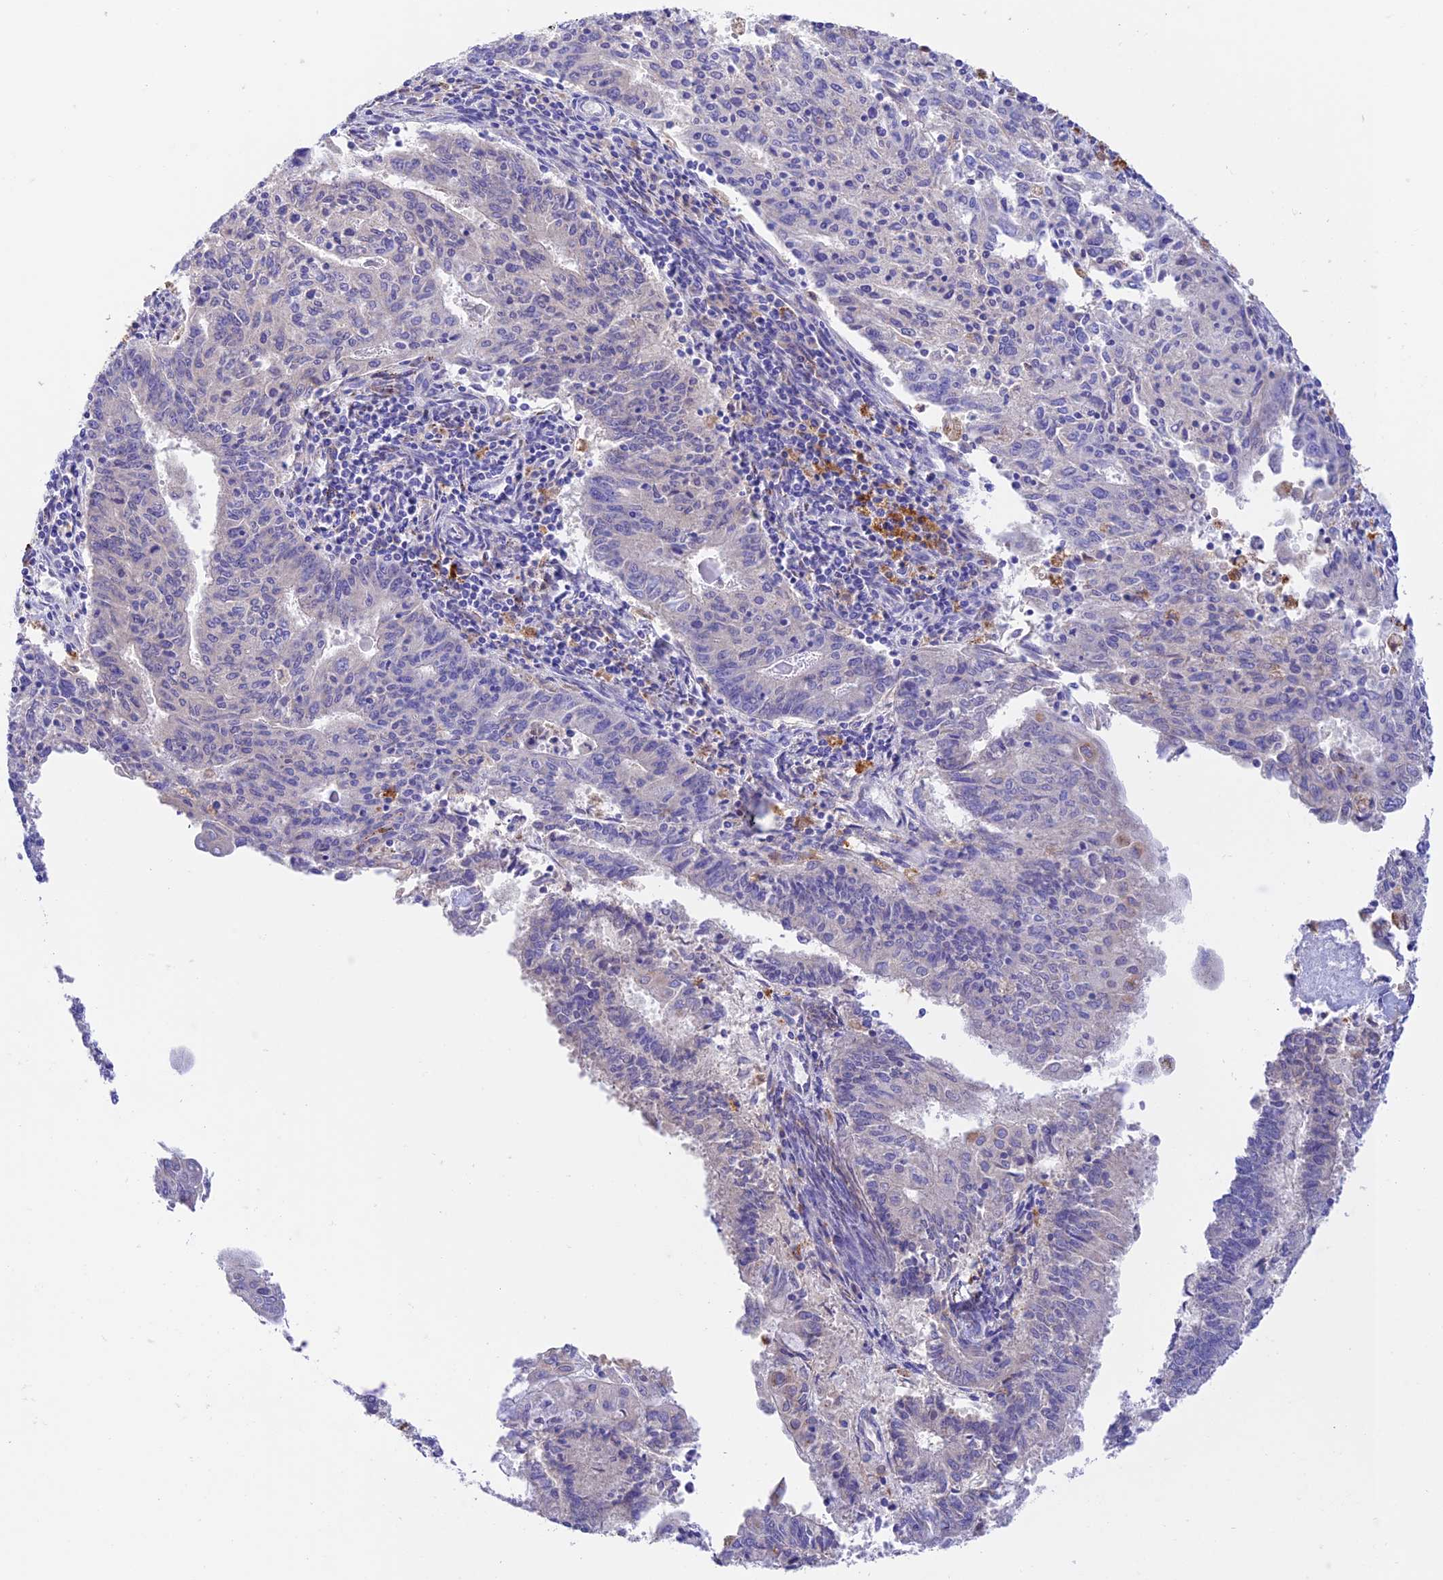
{"staining": {"intensity": "negative", "quantity": "none", "location": "none"}, "tissue": "endometrial cancer", "cell_type": "Tumor cells", "image_type": "cancer", "snomed": [{"axis": "morphology", "description": "Adenocarcinoma, NOS"}, {"axis": "topography", "description": "Endometrium"}], "caption": "IHC micrograph of neoplastic tissue: endometrial cancer (adenocarcinoma) stained with DAB reveals no significant protein expression in tumor cells.", "gene": "VKORC1", "patient": {"sex": "female", "age": 59}}